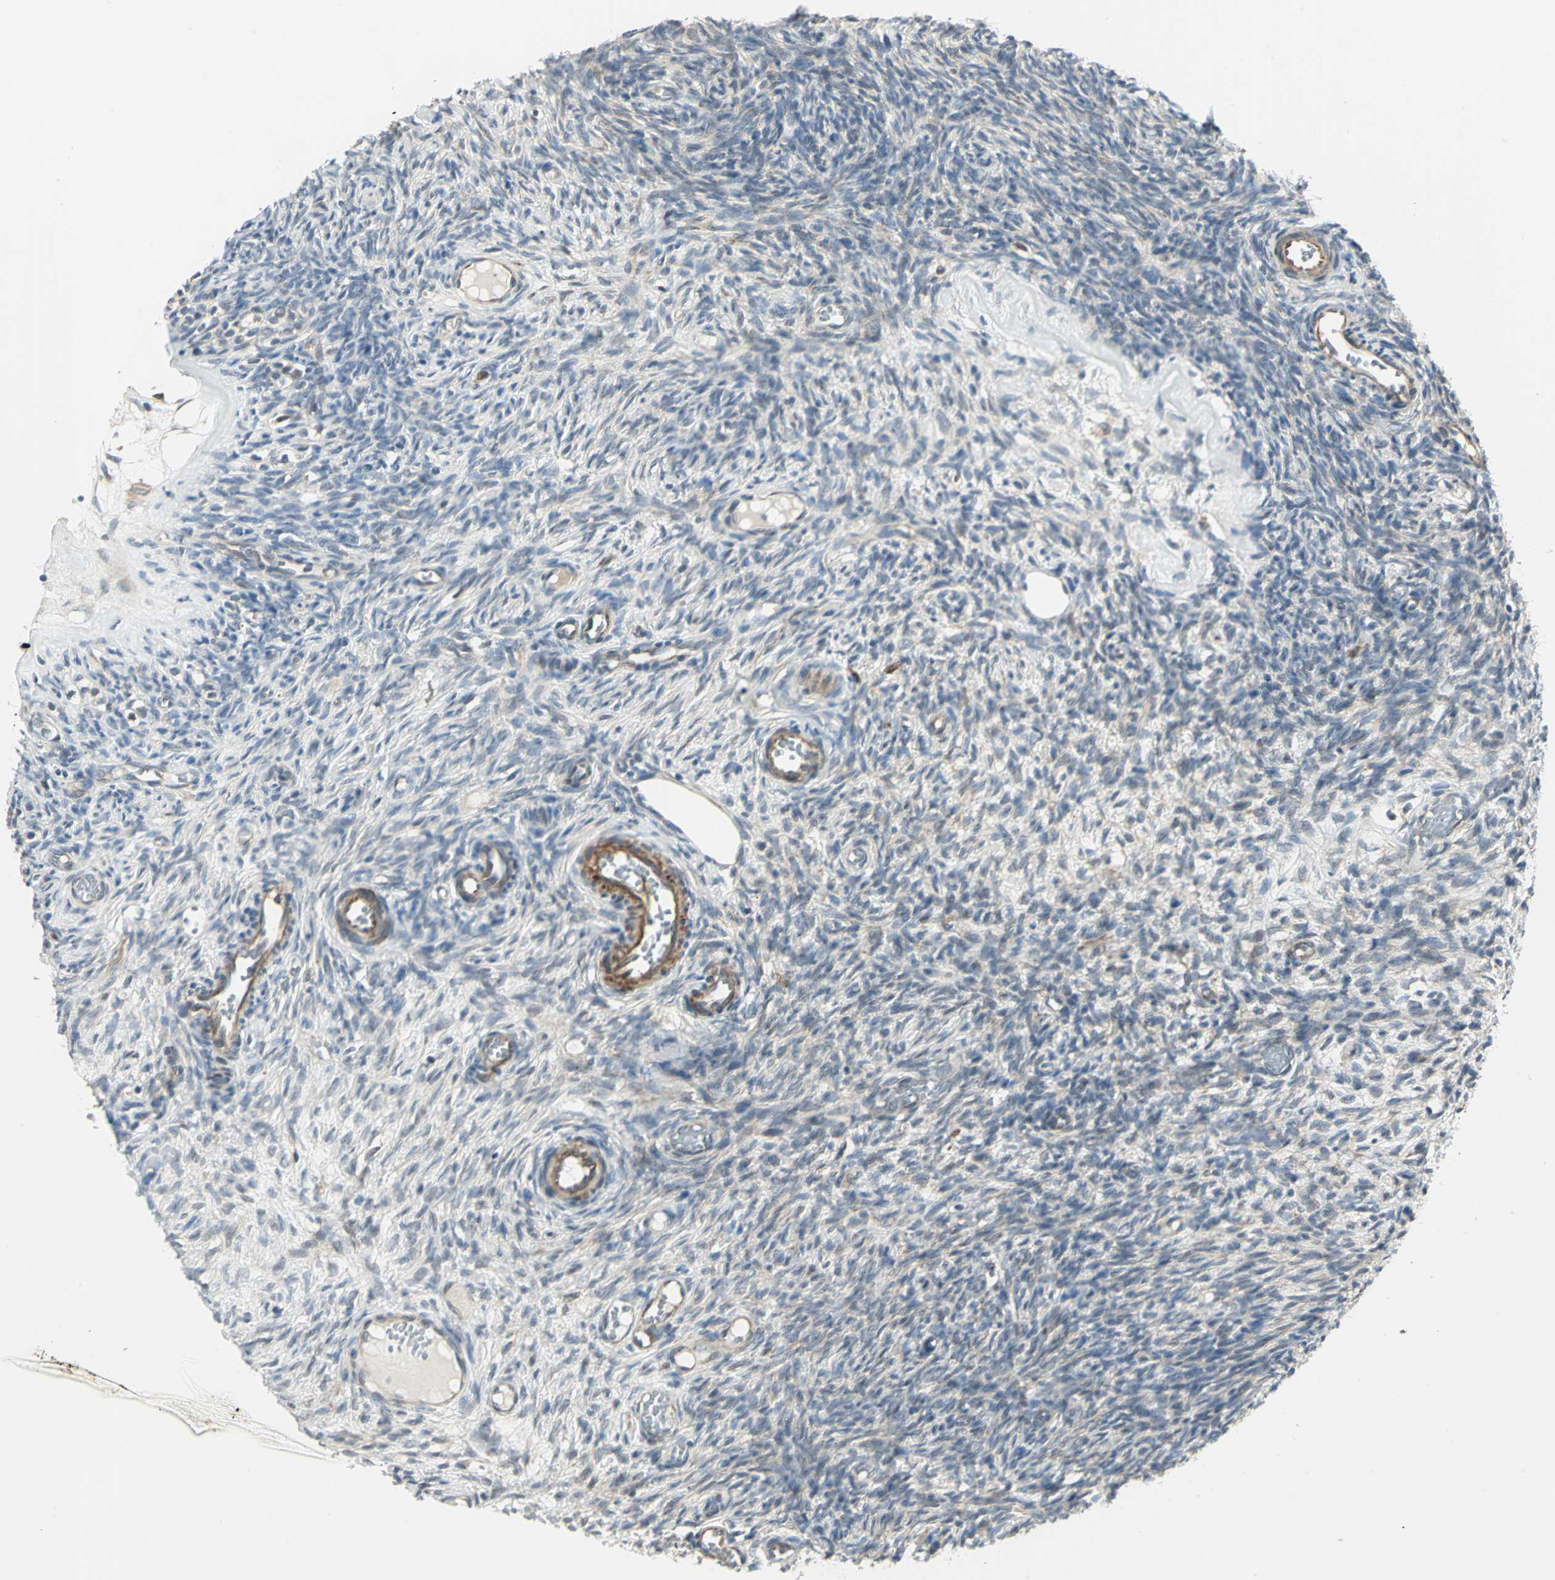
{"staining": {"intensity": "weak", "quantity": "25%-75%", "location": "cytoplasmic/membranous"}, "tissue": "ovary", "cell_type": "Ovarian stroma cells", "image_type": "normal", "snomed": [{"axis": "morphology", "description": "Normal tissue, NOS"}, {"axis": "topography", "description": "Ovary"}], "caption": "Ovary stained with a brown dye reveals weak cytoplasmic/membranous positive positivity in about 25%-75% of ovarian stroma cells.", "gene": "PLAGL2", "patient": {"sex": "female", "age": 35}}